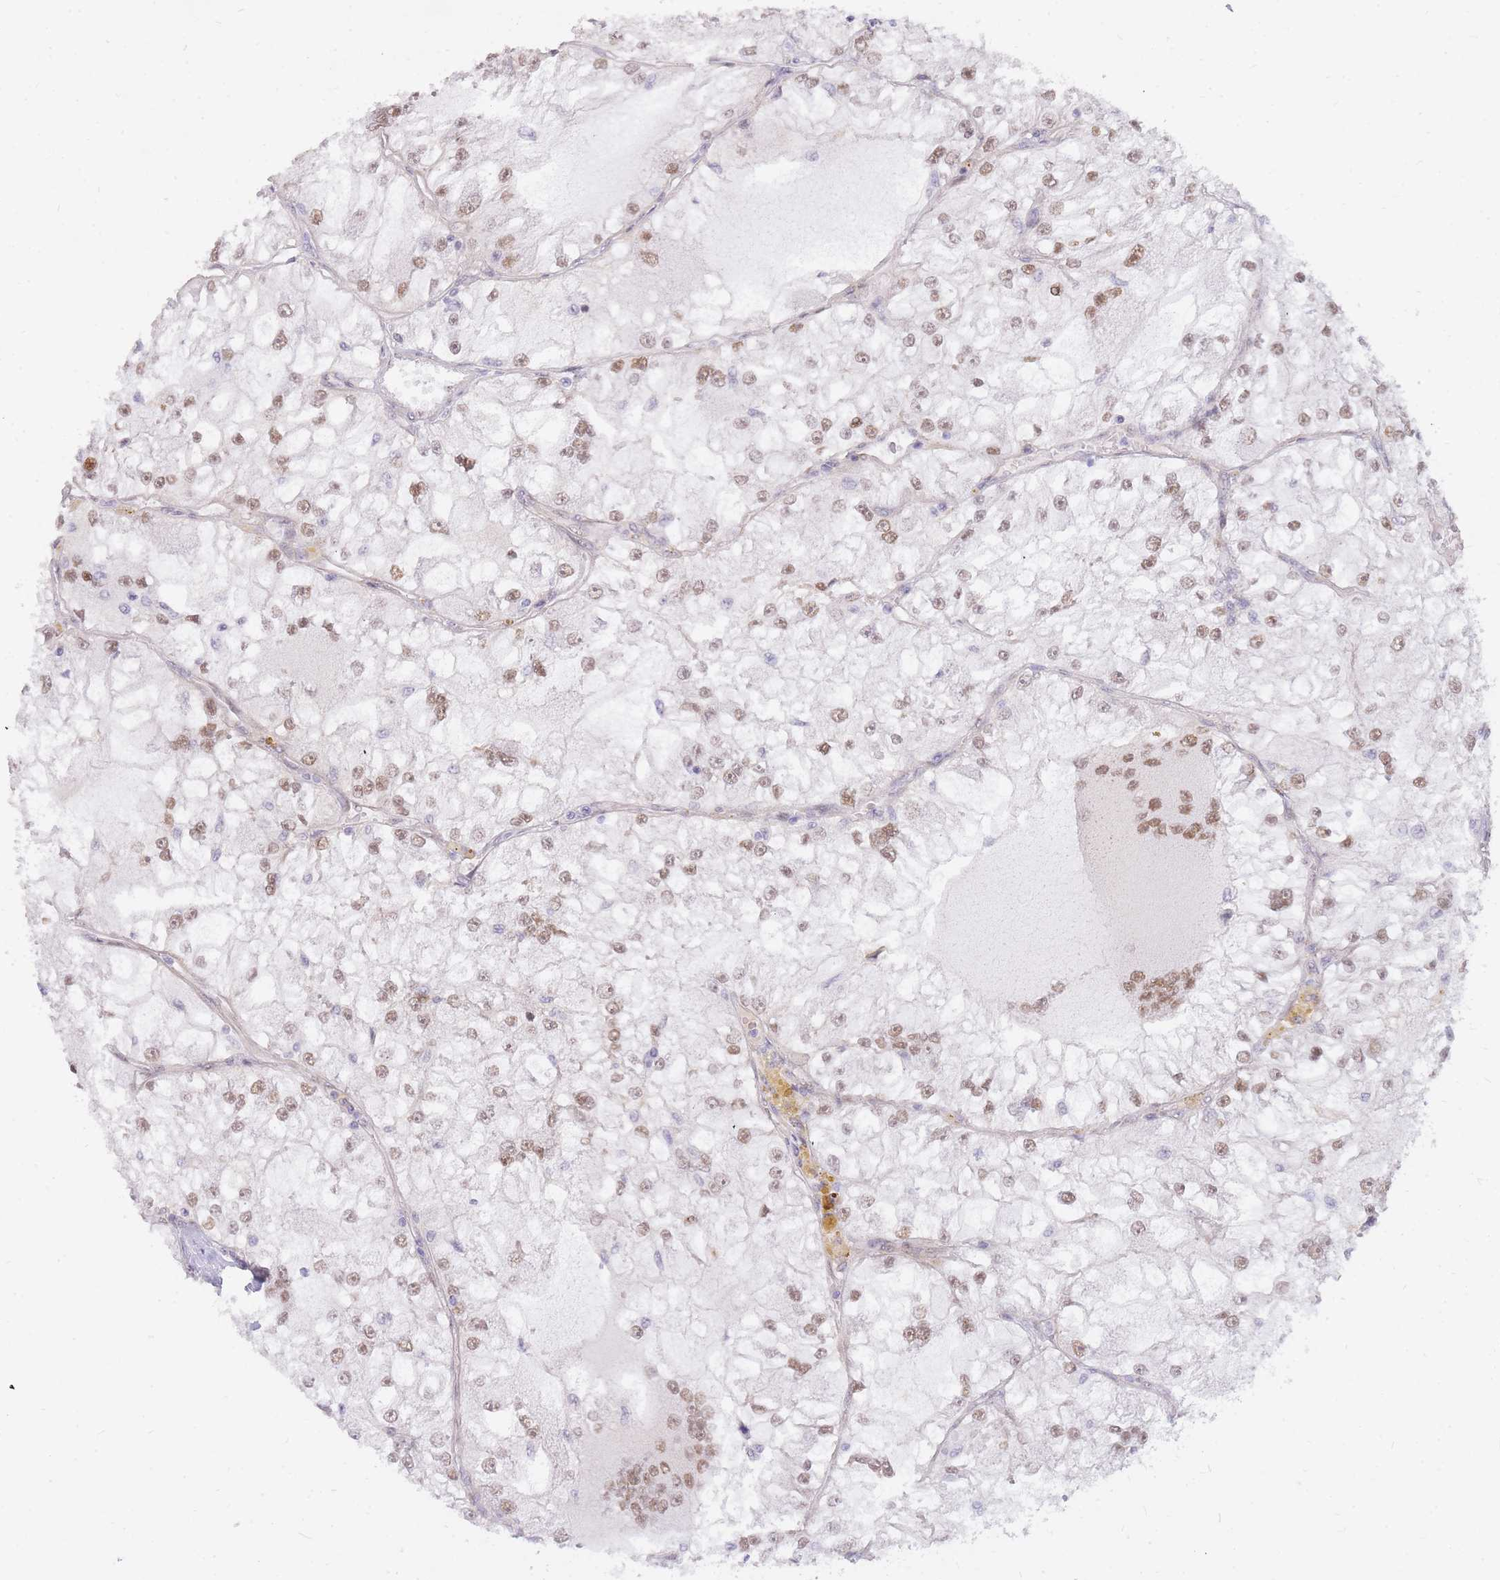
{"staining": {"intensity": "moderate", "quantity": ">75%", "location": "nuclear"}, "tissue": "renal cancer", "cell_type": "Tumor cells", "image_type": "cancer", "snomed": [{"axis": "morphology", "description": "Adenocarcinoma, NOS"}, {"axis": "topography", "description": "Kidney"}], "caption": "The micrograph demonstrates a brown stain indicating the presence of a protein in the nuclear of tumor cells in adenocarcinoma (renal).", "gene": "TLE2", "patient": {"sex": "female", "age": 72}}